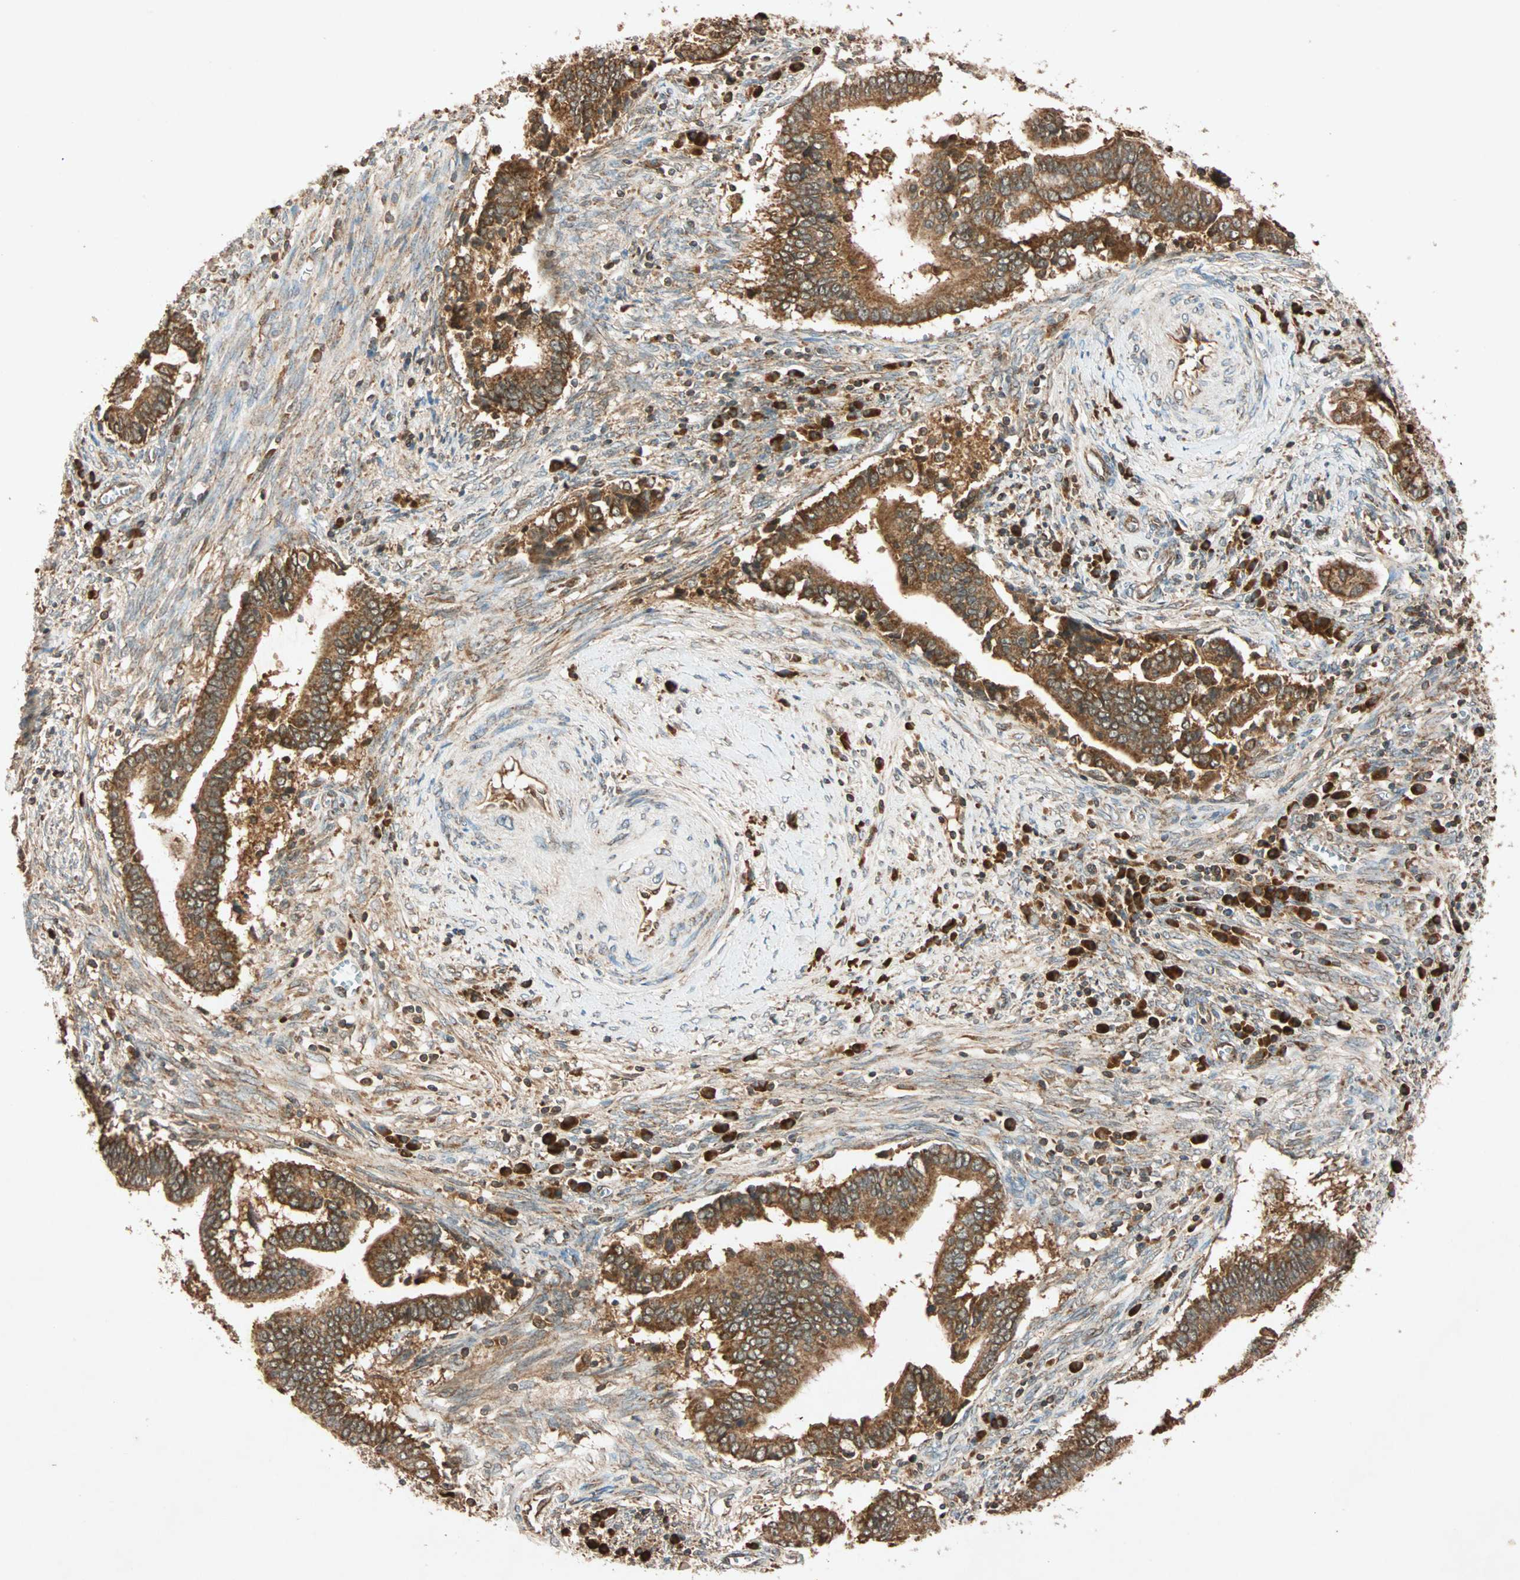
{"staining": {"intensity": "moderate", "quantity": ">75%", "location": "cytoplasmic/membranous"}, "tissue": "cervical cancer", "cell_type": "Tumor cells", "image_type": "cancer", "snomed": [{"axis": "morphology", "description": "Adenocarcinoma, NOS"}, {"axis": "topography", "description": "Cervix"}], "caption": "Immunohistochemistry photomicrograph of neoplastic tissue: cervical cancer stained using IHC reveals medium levels of moderate protein expression localized specifically in the cytoplasmic/membranous of tumor cells, appearing as a cytoplasmic/membranous brown color.", "gene": "MAPK1", "patient": {"sex": "female", "age": 44}}